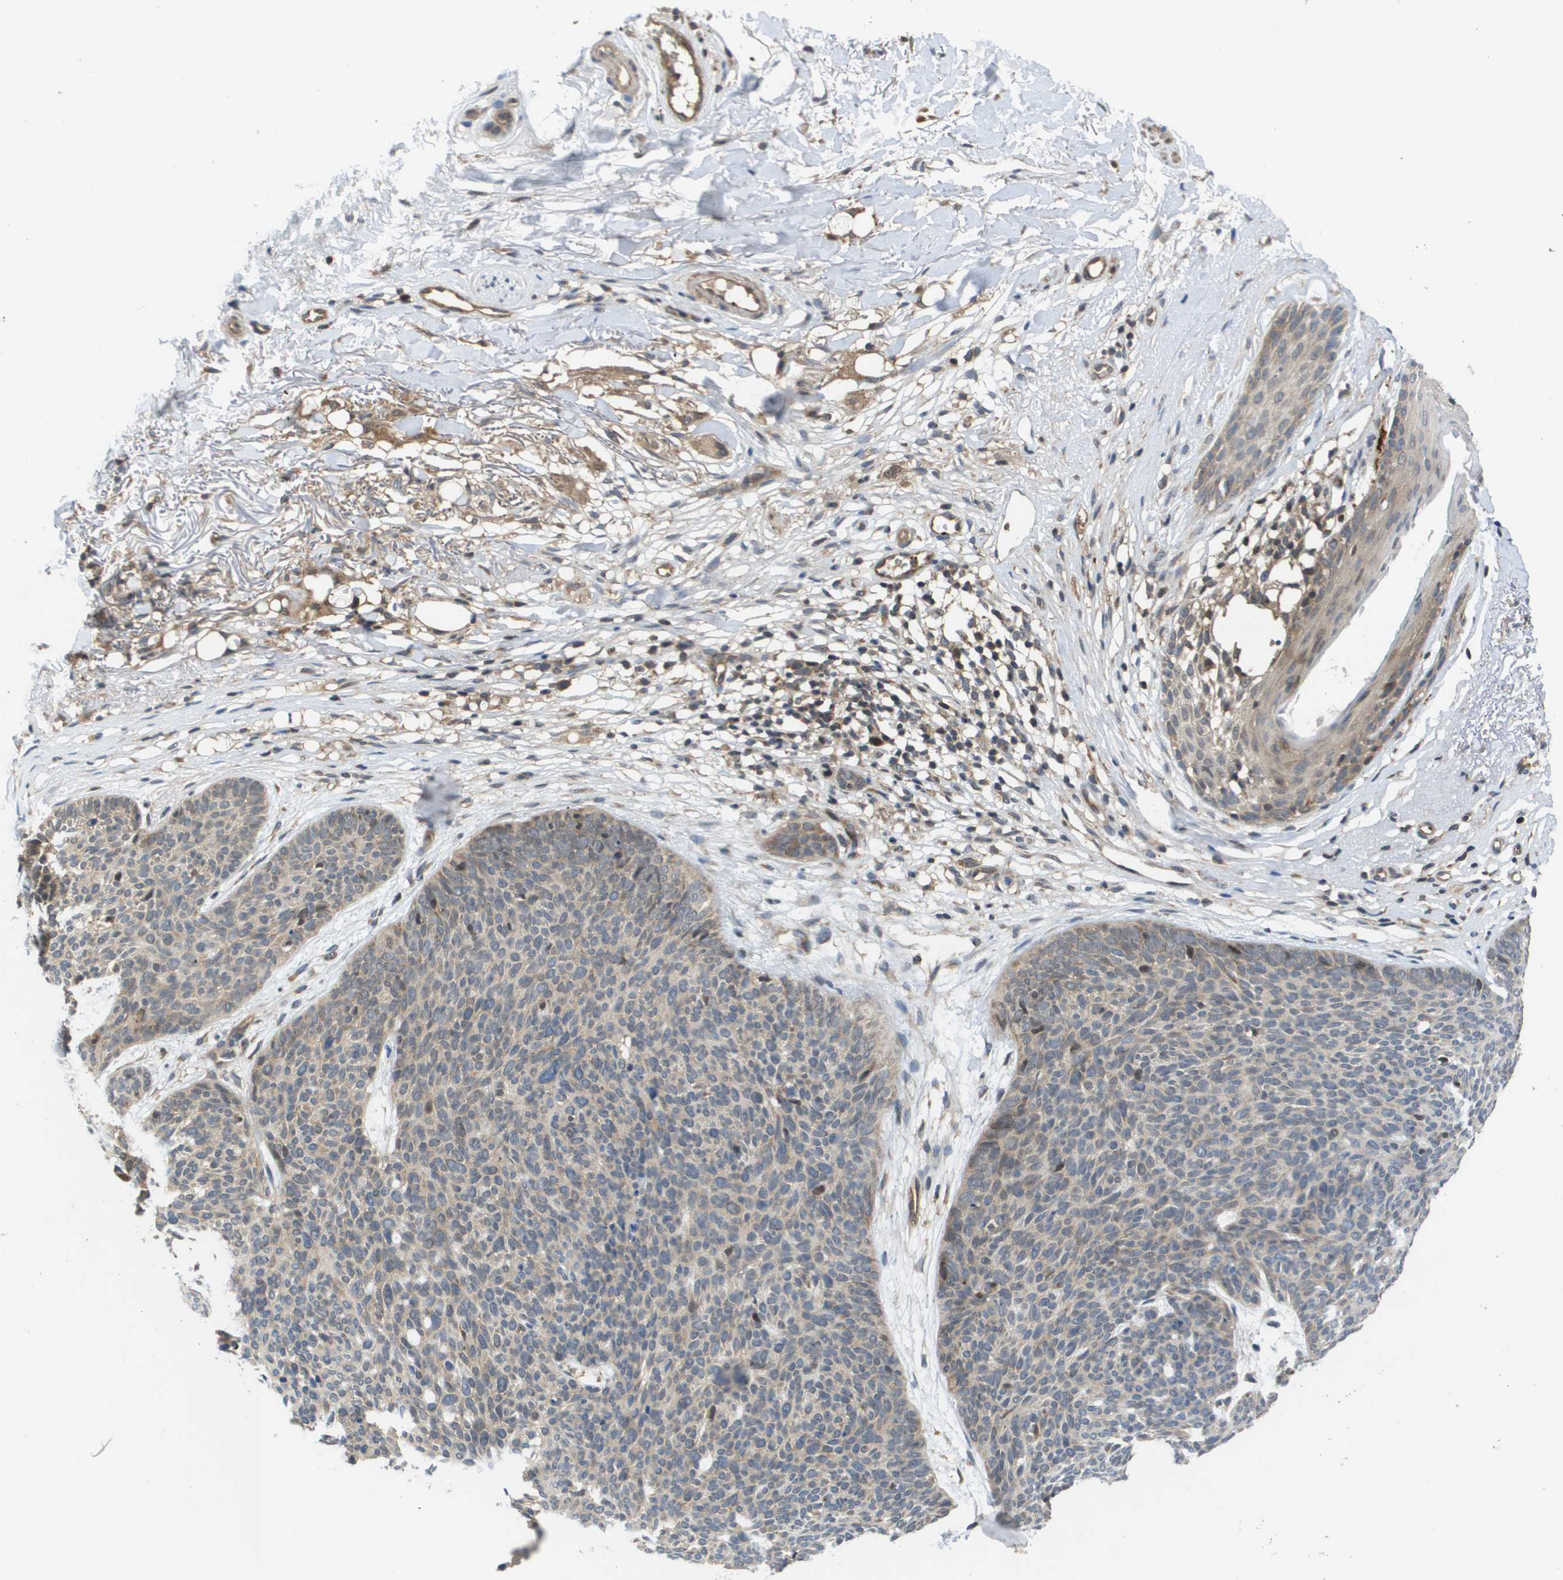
{"staining": {"intensity": "weak", "quantity": "<25%", "location": "cytoplasmic/membranous"}, "tissue": "skin cancer", "cell_type": "Tumor cells", "image_type": "cancer", "snomed": [{"axis": "morphology", "description": "Normal tissue, NOS"}, {"axis": "morphology", "description": "Basal cell carcinoma"}, {"axis": "topography", "description": "Skin"}], "caption": "This is a image of immunohistochemistry (IHC) staining of skin cancer, which shows no expression in tumor cells.", "gene": "RBM38", "patient": {"sex": "female", "age": 70}}